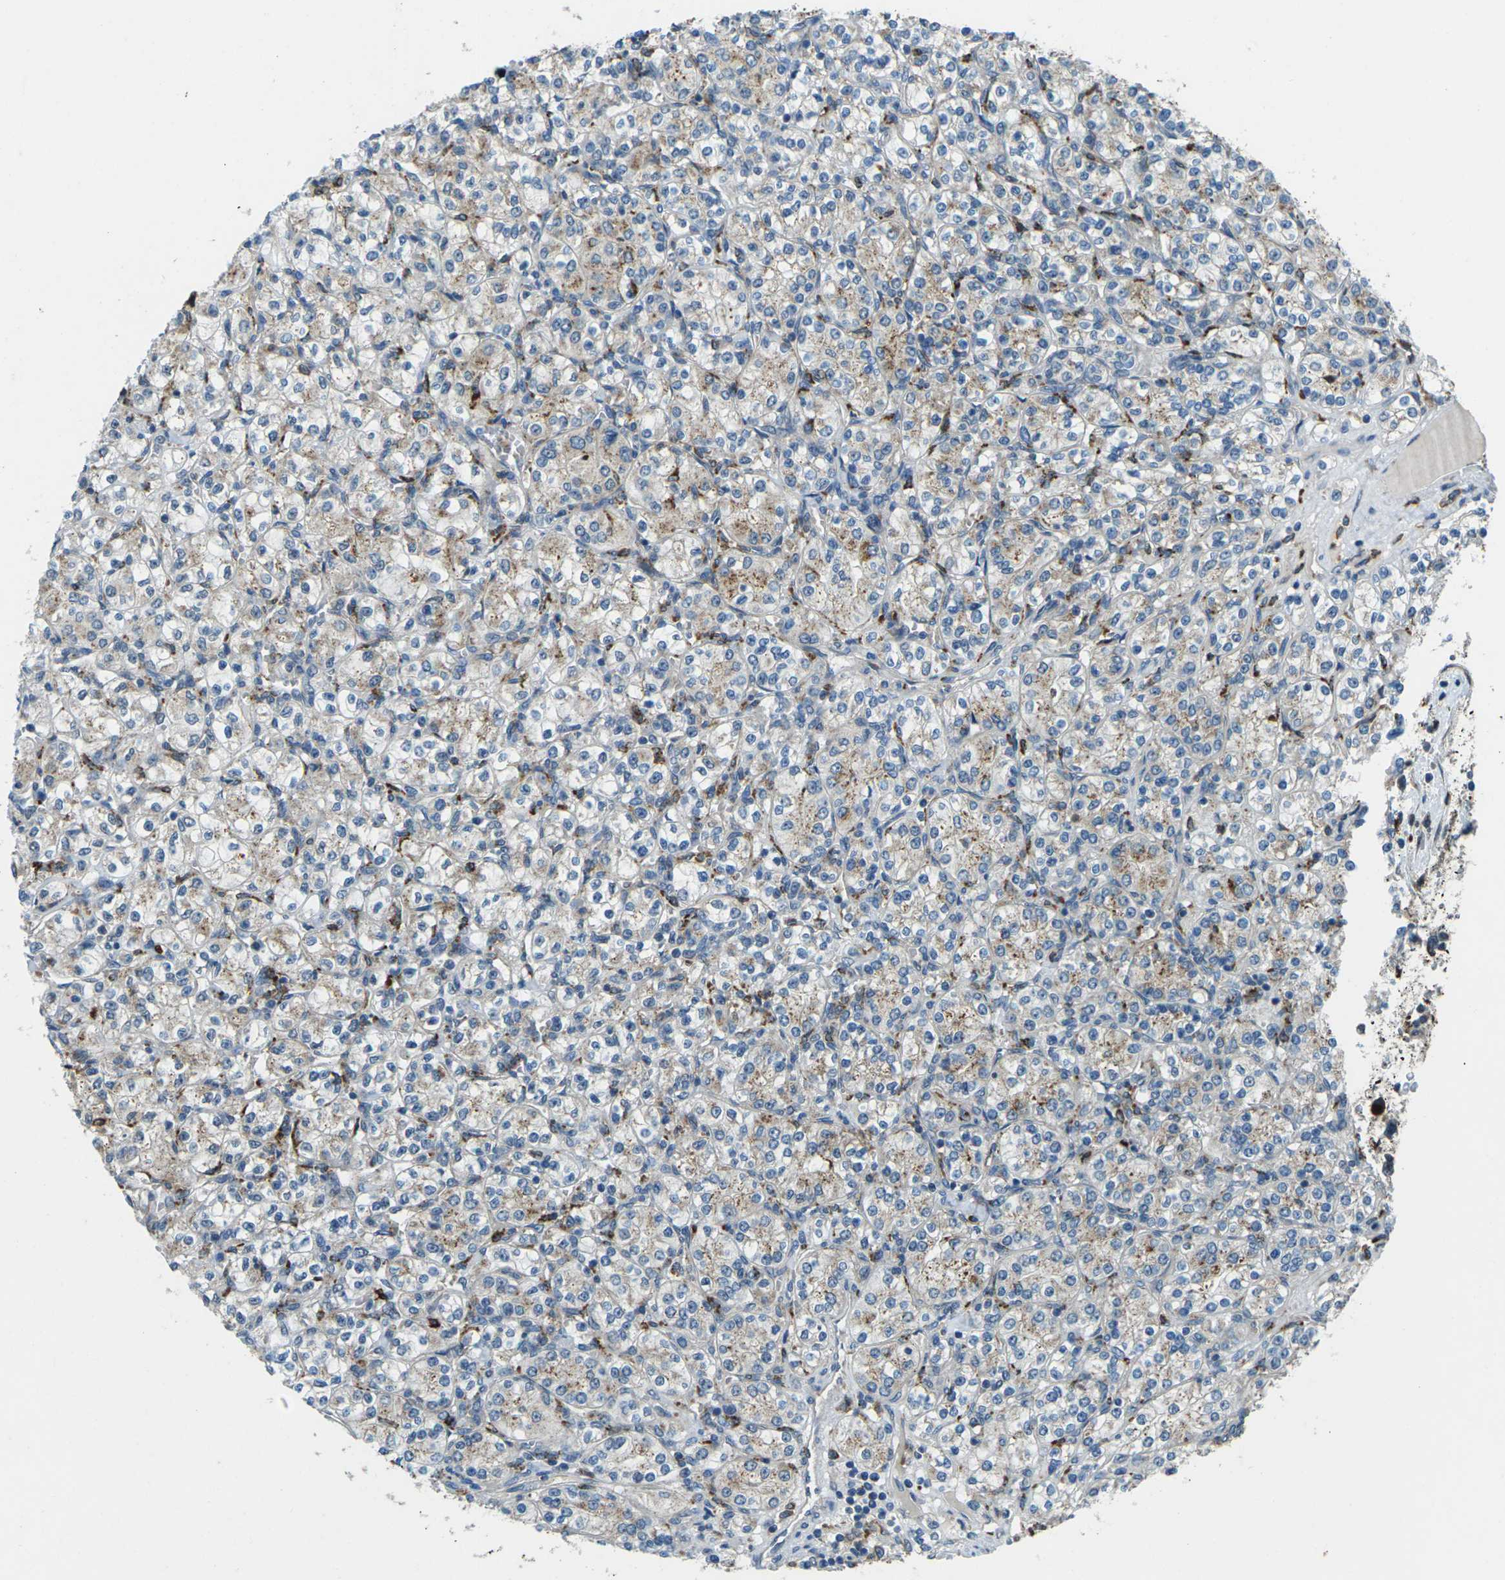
{"staining": {"intensity": "weak", "quantity": "25%-75%", "location": "cytoplasmic/membranous"}, "tissue": "renal cancer", "cell_type": "Tumor cells", "image_type": "cancer", "snomed": [{"axis": "morphology", "description": "Adenocarcinoma, NOS"}, {"axis": "topography", "description": "Kidney"}], "caption": "The immunohistochemical stain labels weak cytoplasmic/membranous expression in tumor cells of renal adenocarcinoma tissue.", "gene": "SLC31A2", "patient": {"sex": "male", "age": 77}}